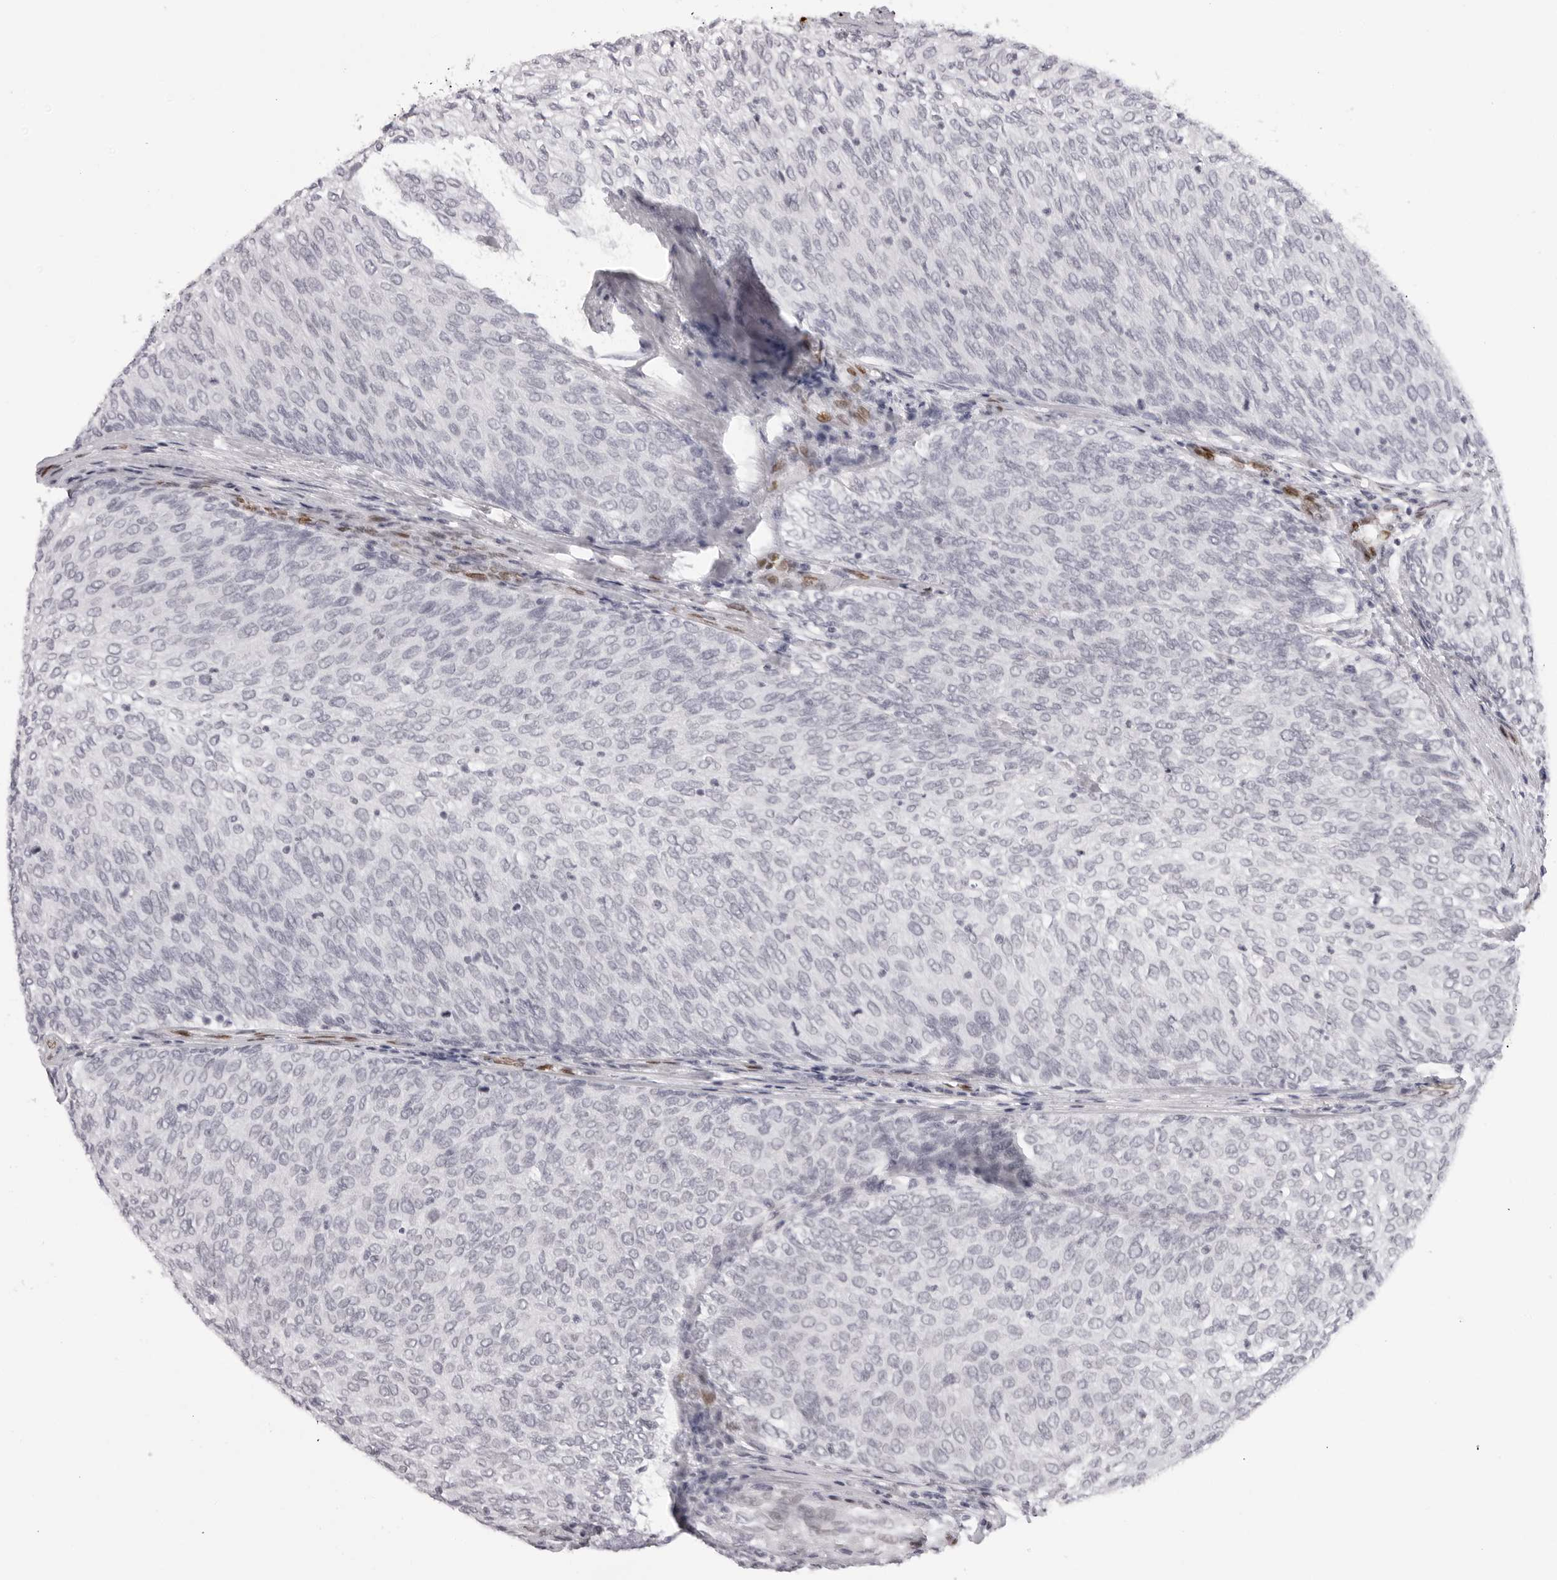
{"staining": {"intensity": "negative", "quantity": "none", "location": "none"}, "tissue": "urothelial cancer", "cell_type": "Tumor cells", "image_type": "cancer", "snomed": [{"axis": "morphology", "description": "Urothelial carcinoma, Low grade"}, {"axis": "topography", "description": "Urinary bladder"}], "caption": "Protein analysis of urothelial cancer reveals no significant positivity in tumor cells.", "gene": "MAFK", "patient": {"sex": "female", "age": 79}}